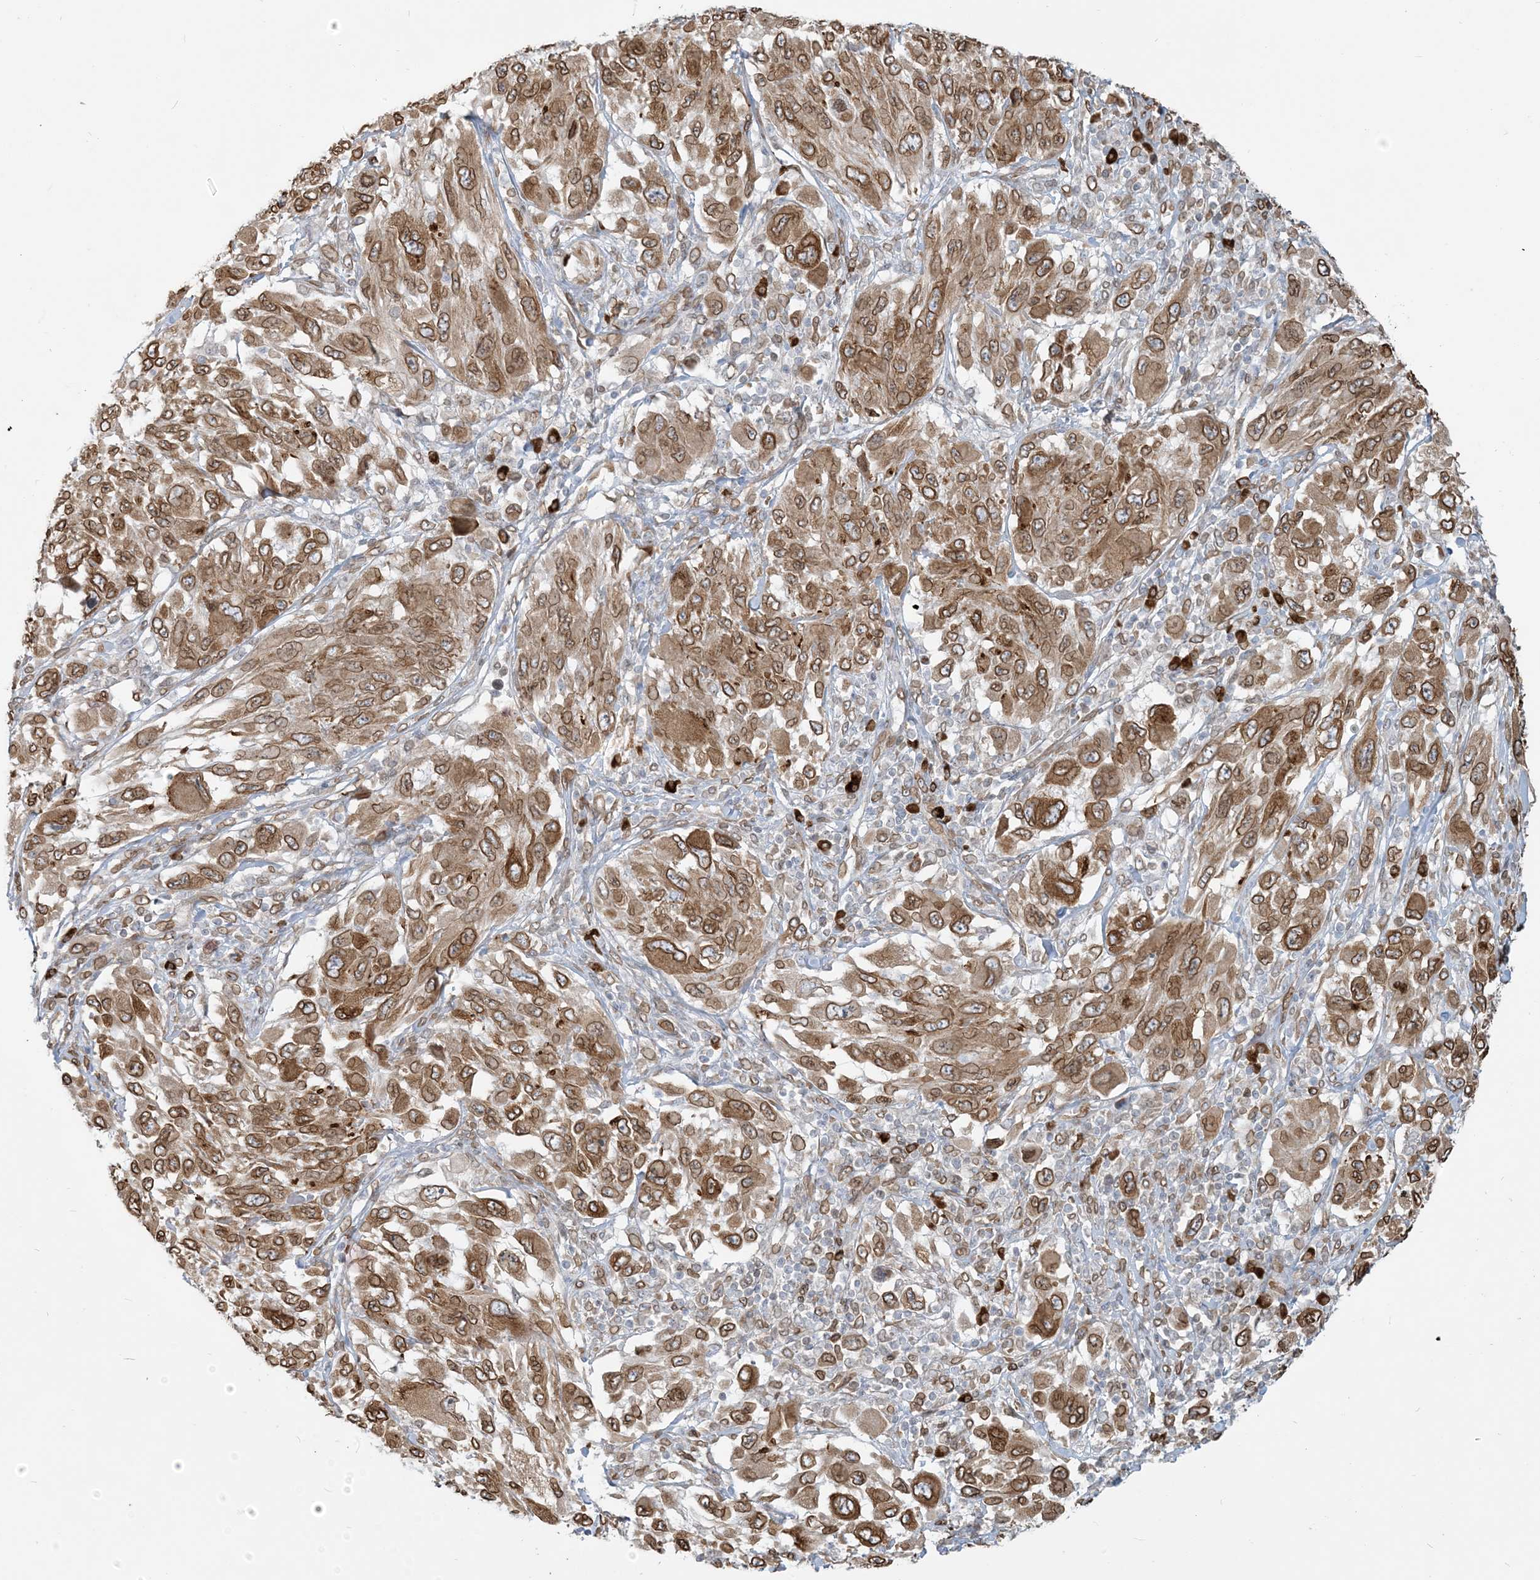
{"staining": {"intensity": "moderate", "quantity": ">75%", "location": "cytoplasmic/membranous,nuclear"}, "tissue": "melanoma", "cell_type": "Tumor cells", "image_type": "cancer", "snomed": [{"axis": "morphology", "description": "Malignant melanoma, NOS"}, {"axis": "topography", "description": "Skin"}], "caption": "Protein expression analysis of human malignant melanoma reveals moderate cytoplasmic/membranous and nuclear staining in about >75% of tumor cells.", "gene": "WWP1", "patient": {"sex": "female", "age": 91}}